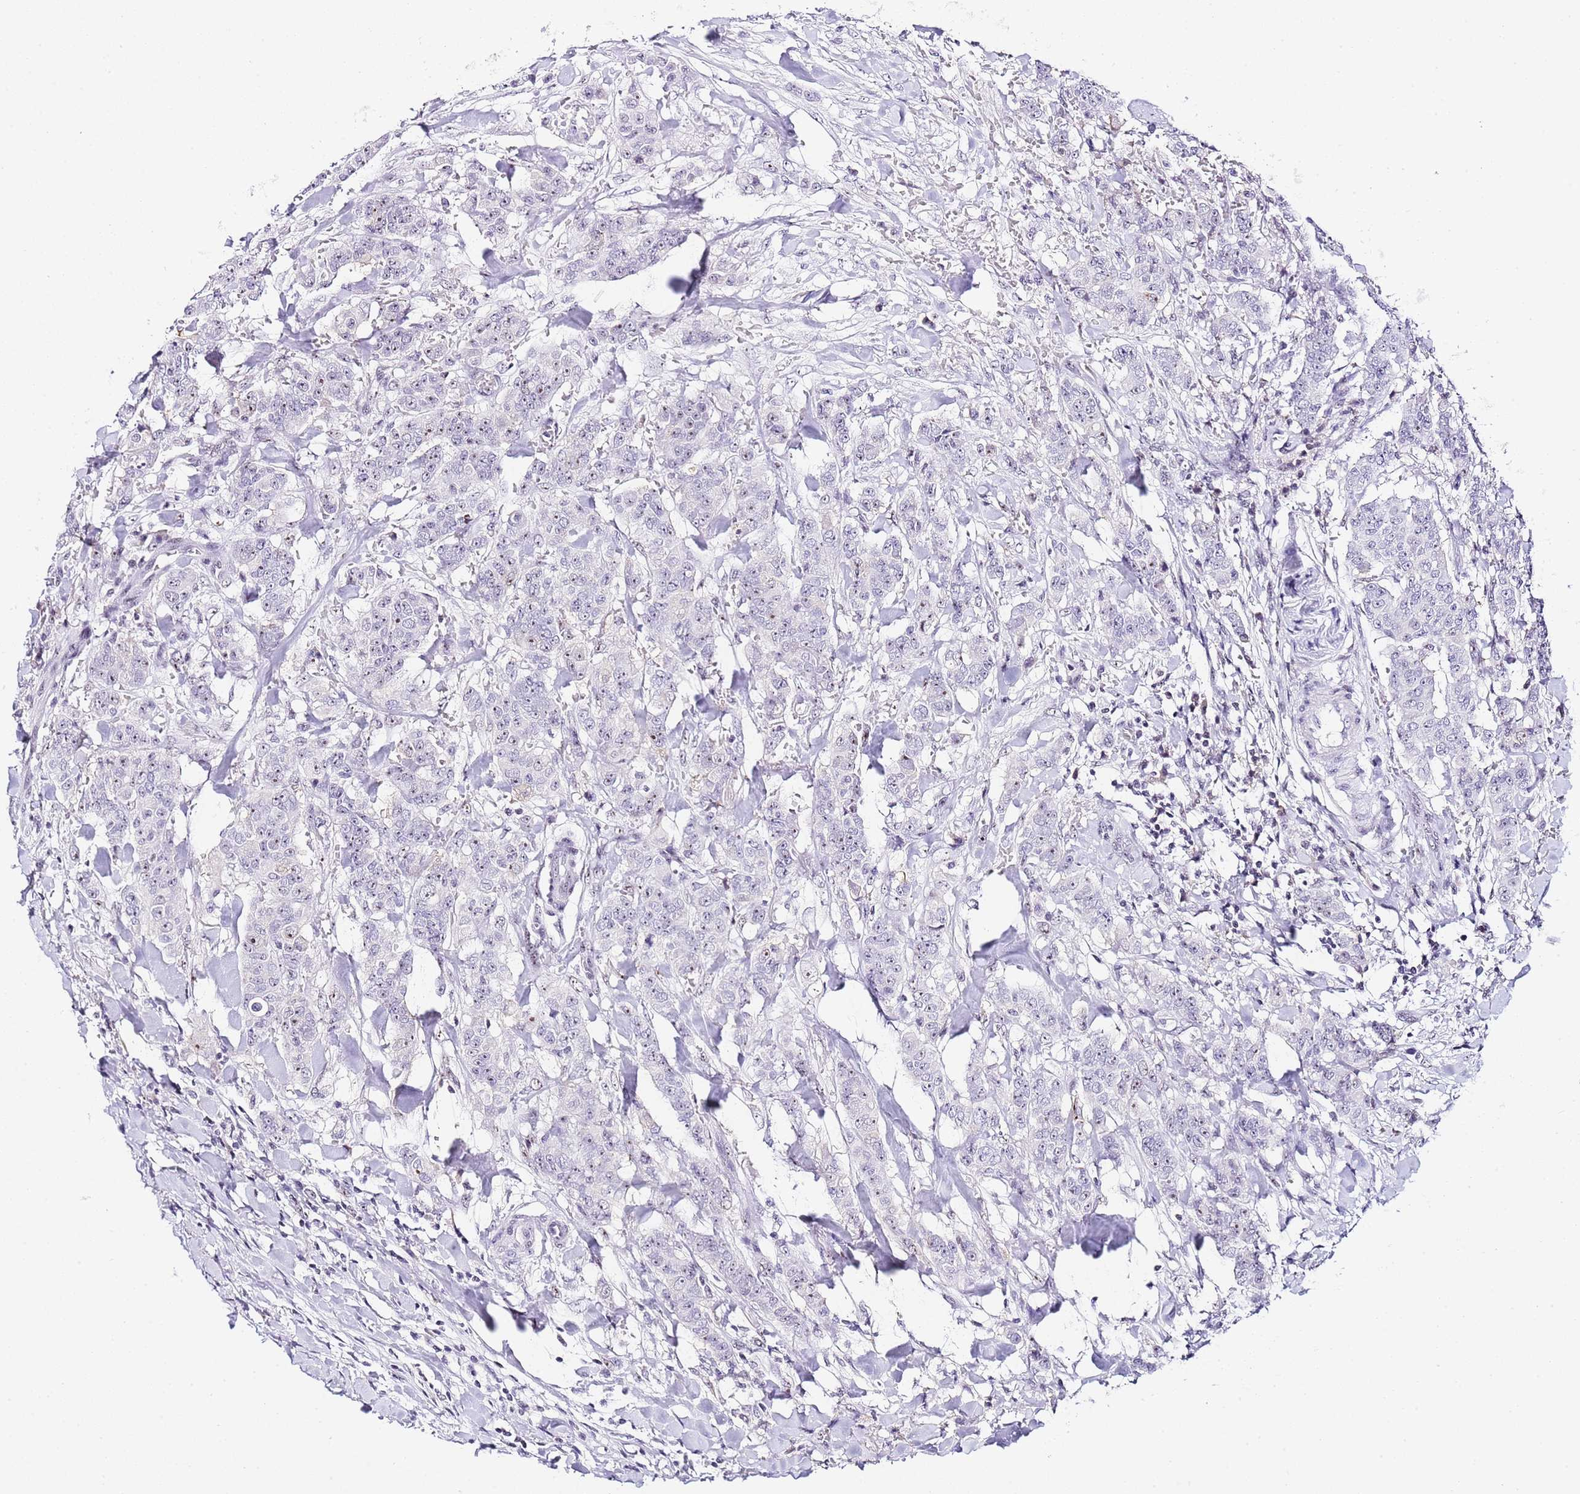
{"staining": {"intensity": "weak", "quantity": "<25%", "location": "nuclear"}, "tissue": "breast cancer", "cell_type": "Tumor cells", "image_type": "cancer", "snomed": [{"axis": "morphology", "description": "Duct carcinoma"}, {"axis": "topography", "description": "Breast"}], "caption": "A histopathology image of invasive ductal carcinoma (breast) stained for a protein exhibits no brown staining in tumor cells.", "gene": "NOP56", "patient": {"sex": "female", "age": 40}}